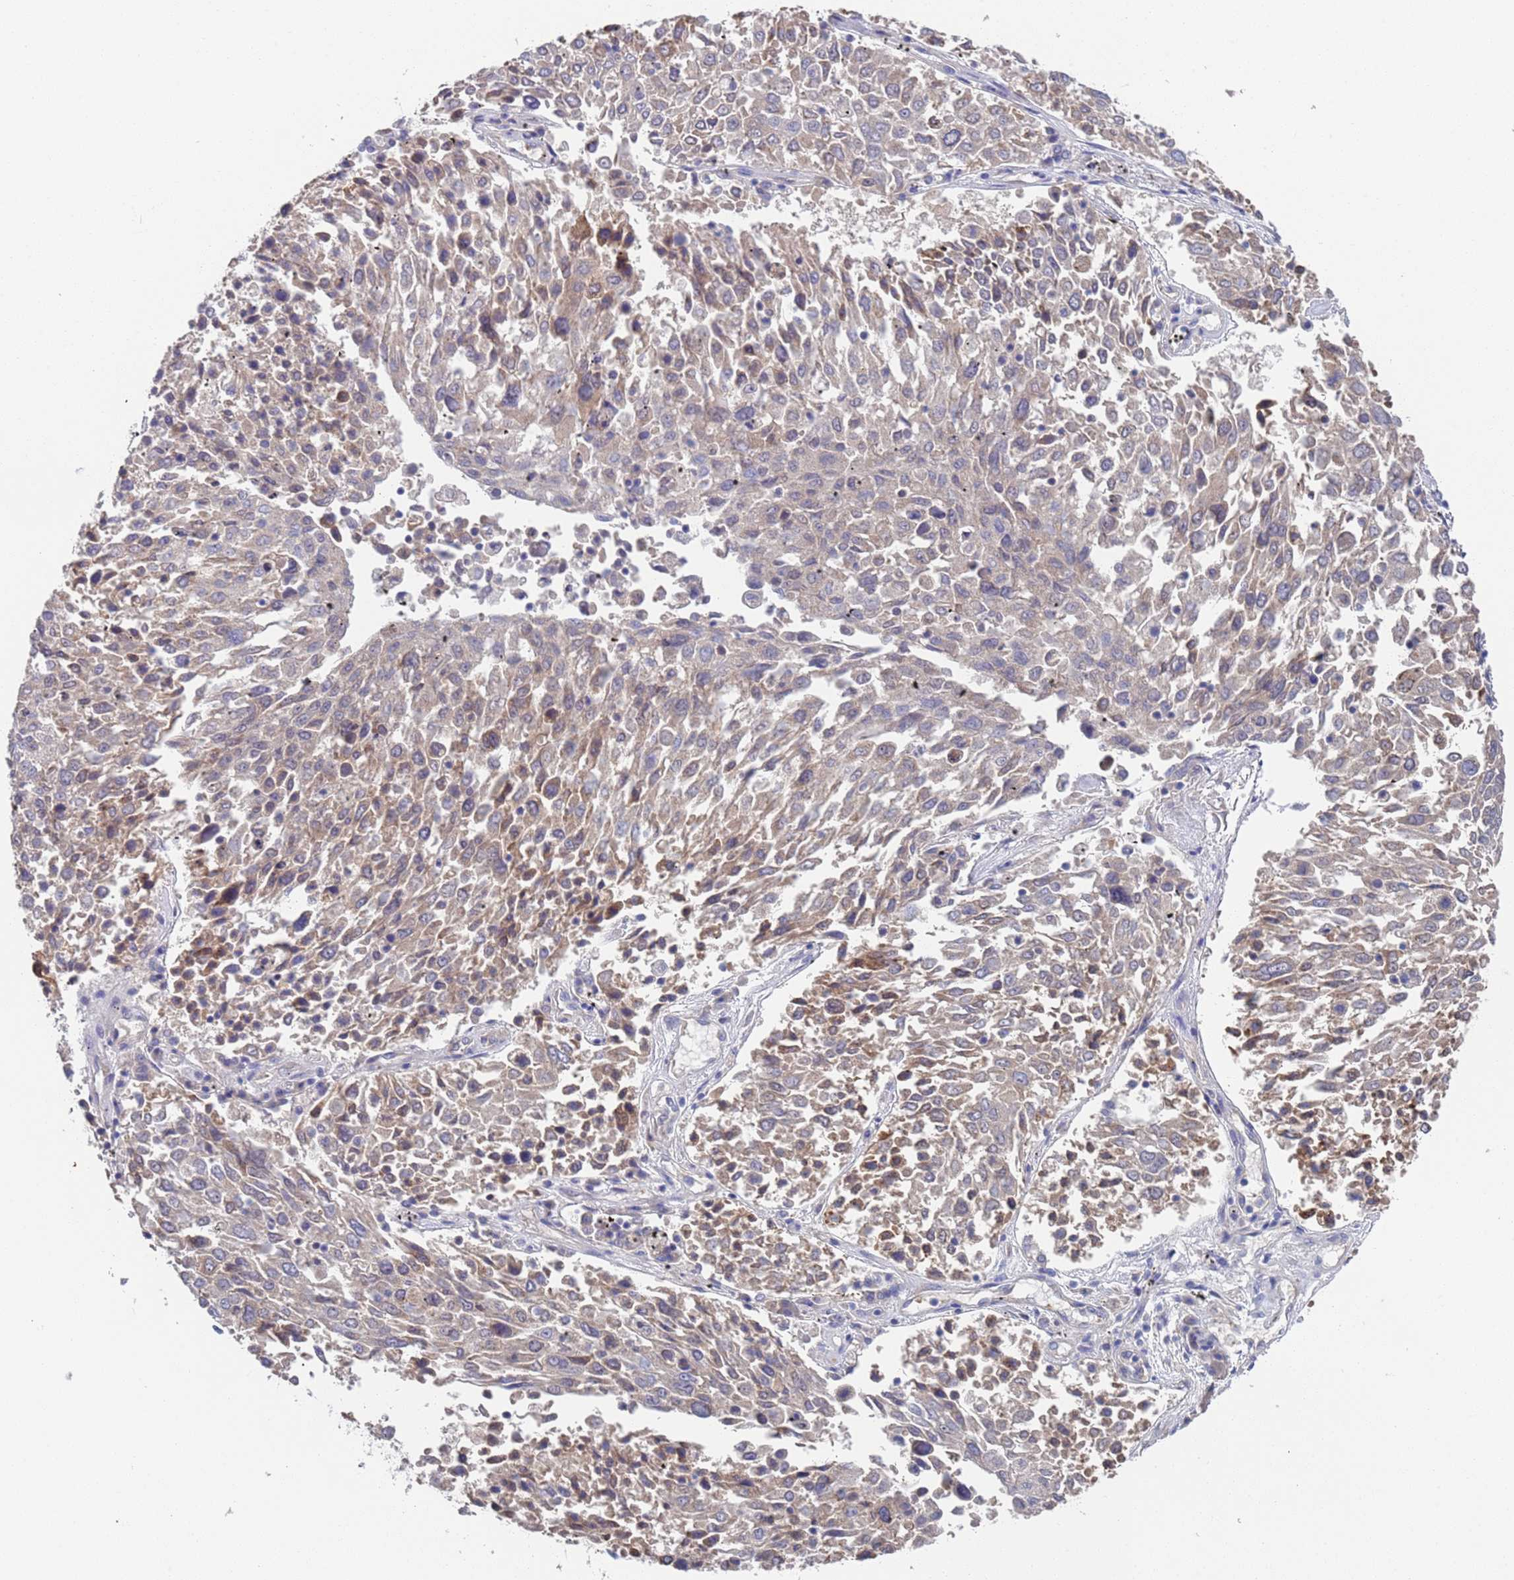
{"staining": {"intensity": "weak", "quantity": "25%-75%", "location": "cytoplasmic/membranous"}, "tissue": "lung cancer", "cell_type": "Tumor cells", "image_type": "cancer", "snomed": [{"axis": "morphology", "description": "Squamous cell carcinoma, NOS"}, {"axis": "topography", "description": "Lung"}], "caption": "Protein analysis of lung squamous cell carcinoma tissue displays weak cytoplasmic/membranous positivity in approximately 25%-75% of tumor cells. (Stains: DAB (3,3'-diaminobenzidine) in brown, nuclei in blue, Microscopy: brightfield microscopy at high magnification).", "gene": "PET117", "patient": {"sex": "male", "age": 65}}